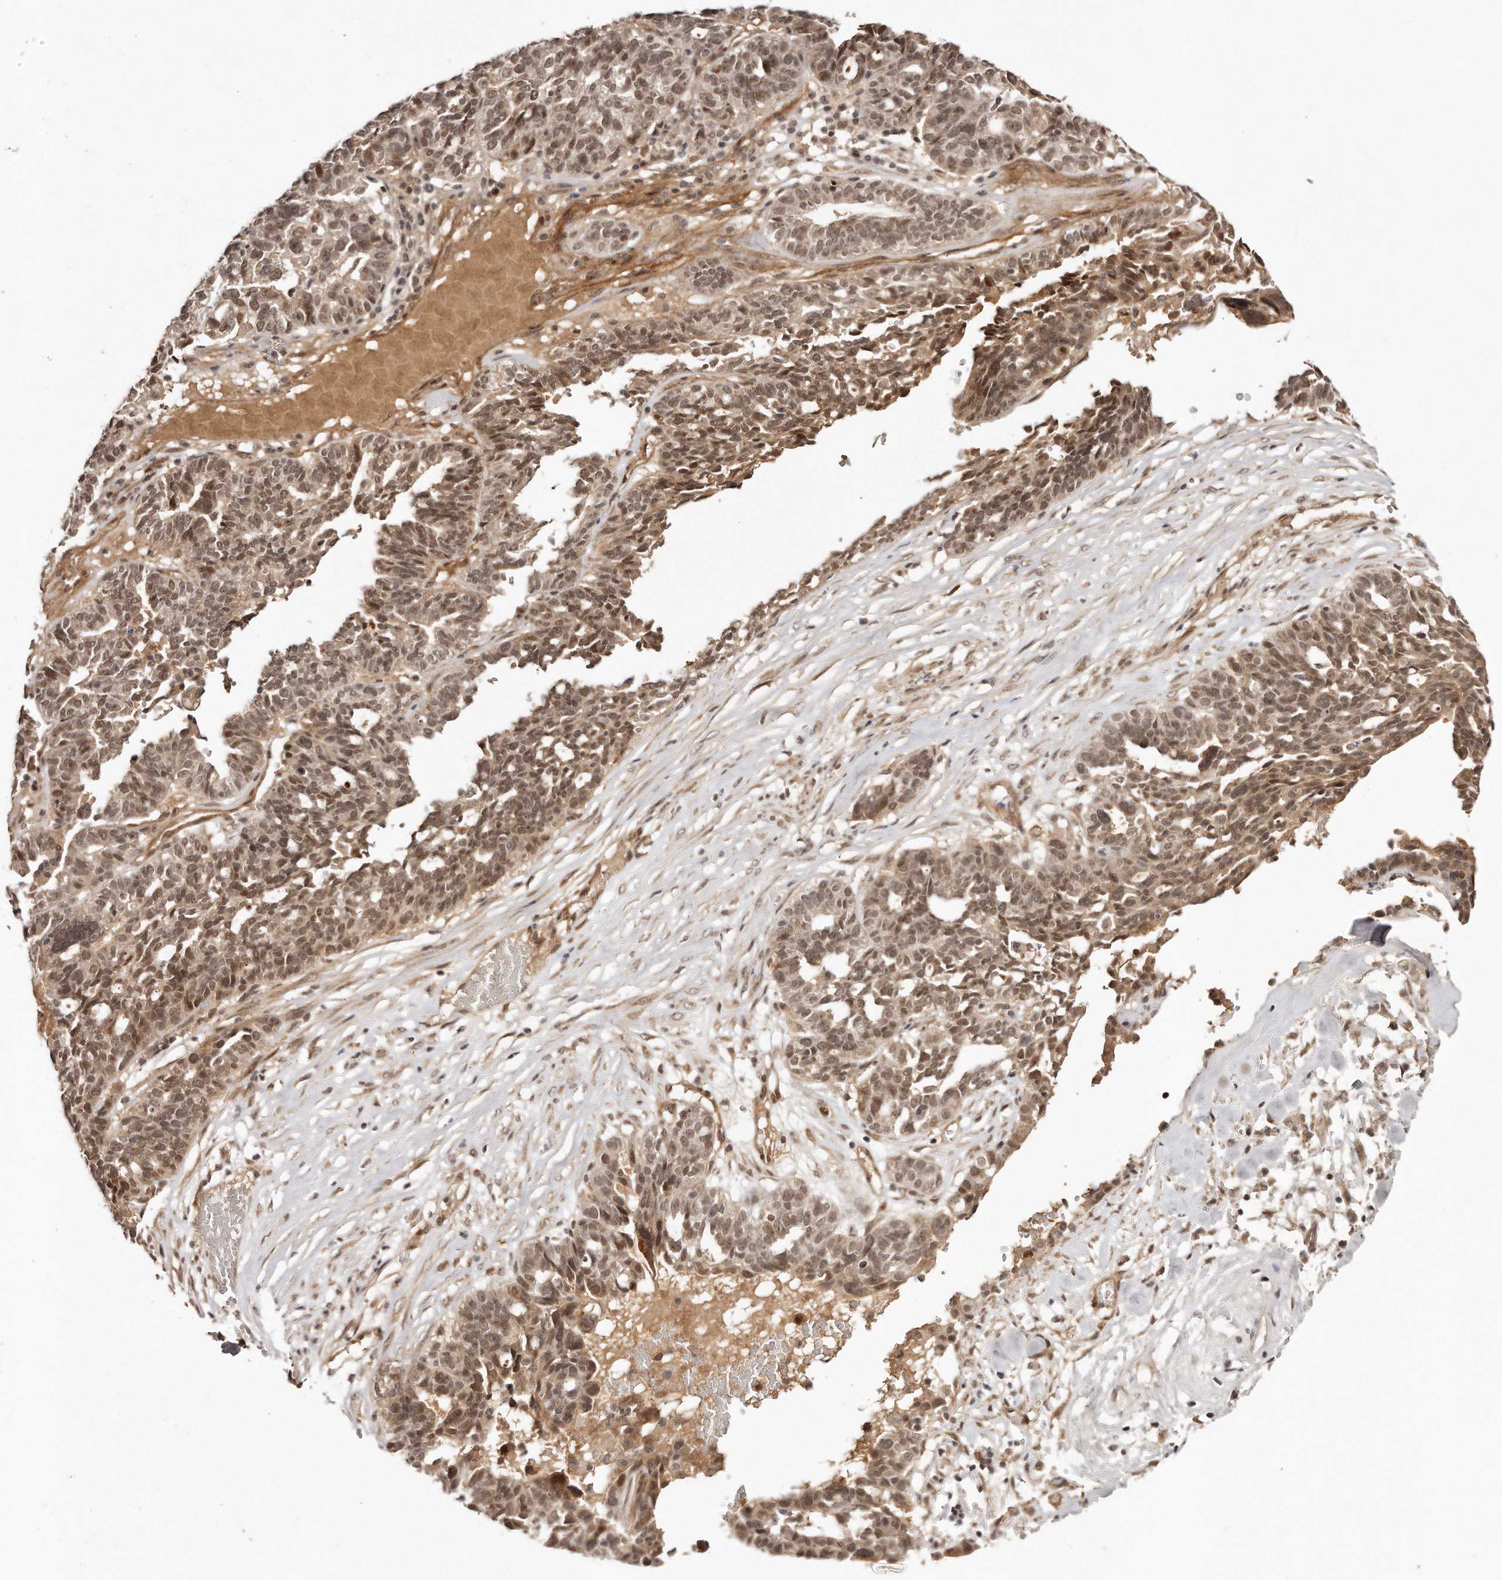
{"staining": {"intensity": "moderate", "quantity": ">75%", "location": "cytoplasmic/membranous,nuclear"}, "tissue": "ovarian cancer", "cell_type": "Tumor cells", "image_type": "cancer", "snomed": [{"axis": "morphology", "description": "Cystadenocarcinoma, serous, NOS"}, {"axis": "topography", "description": "Ovary"}], "caption": "IHC staining of ovarian serous cystadenocarcinoma, which reveals medium levels of moderate cytoplasmic/membranous and nuclear positivity in about >75% of tumor cells indicating moderate cytoplasmic/membranous and nuclear protein positivity. The staining was performed using DAB (3,3'-diaminobenzidine) (brown) for protein detection and nuclei were counterstained in hematoxylin (blue).", "gene": "SOX4", "patient": {"sex": "female", "age": 59}}